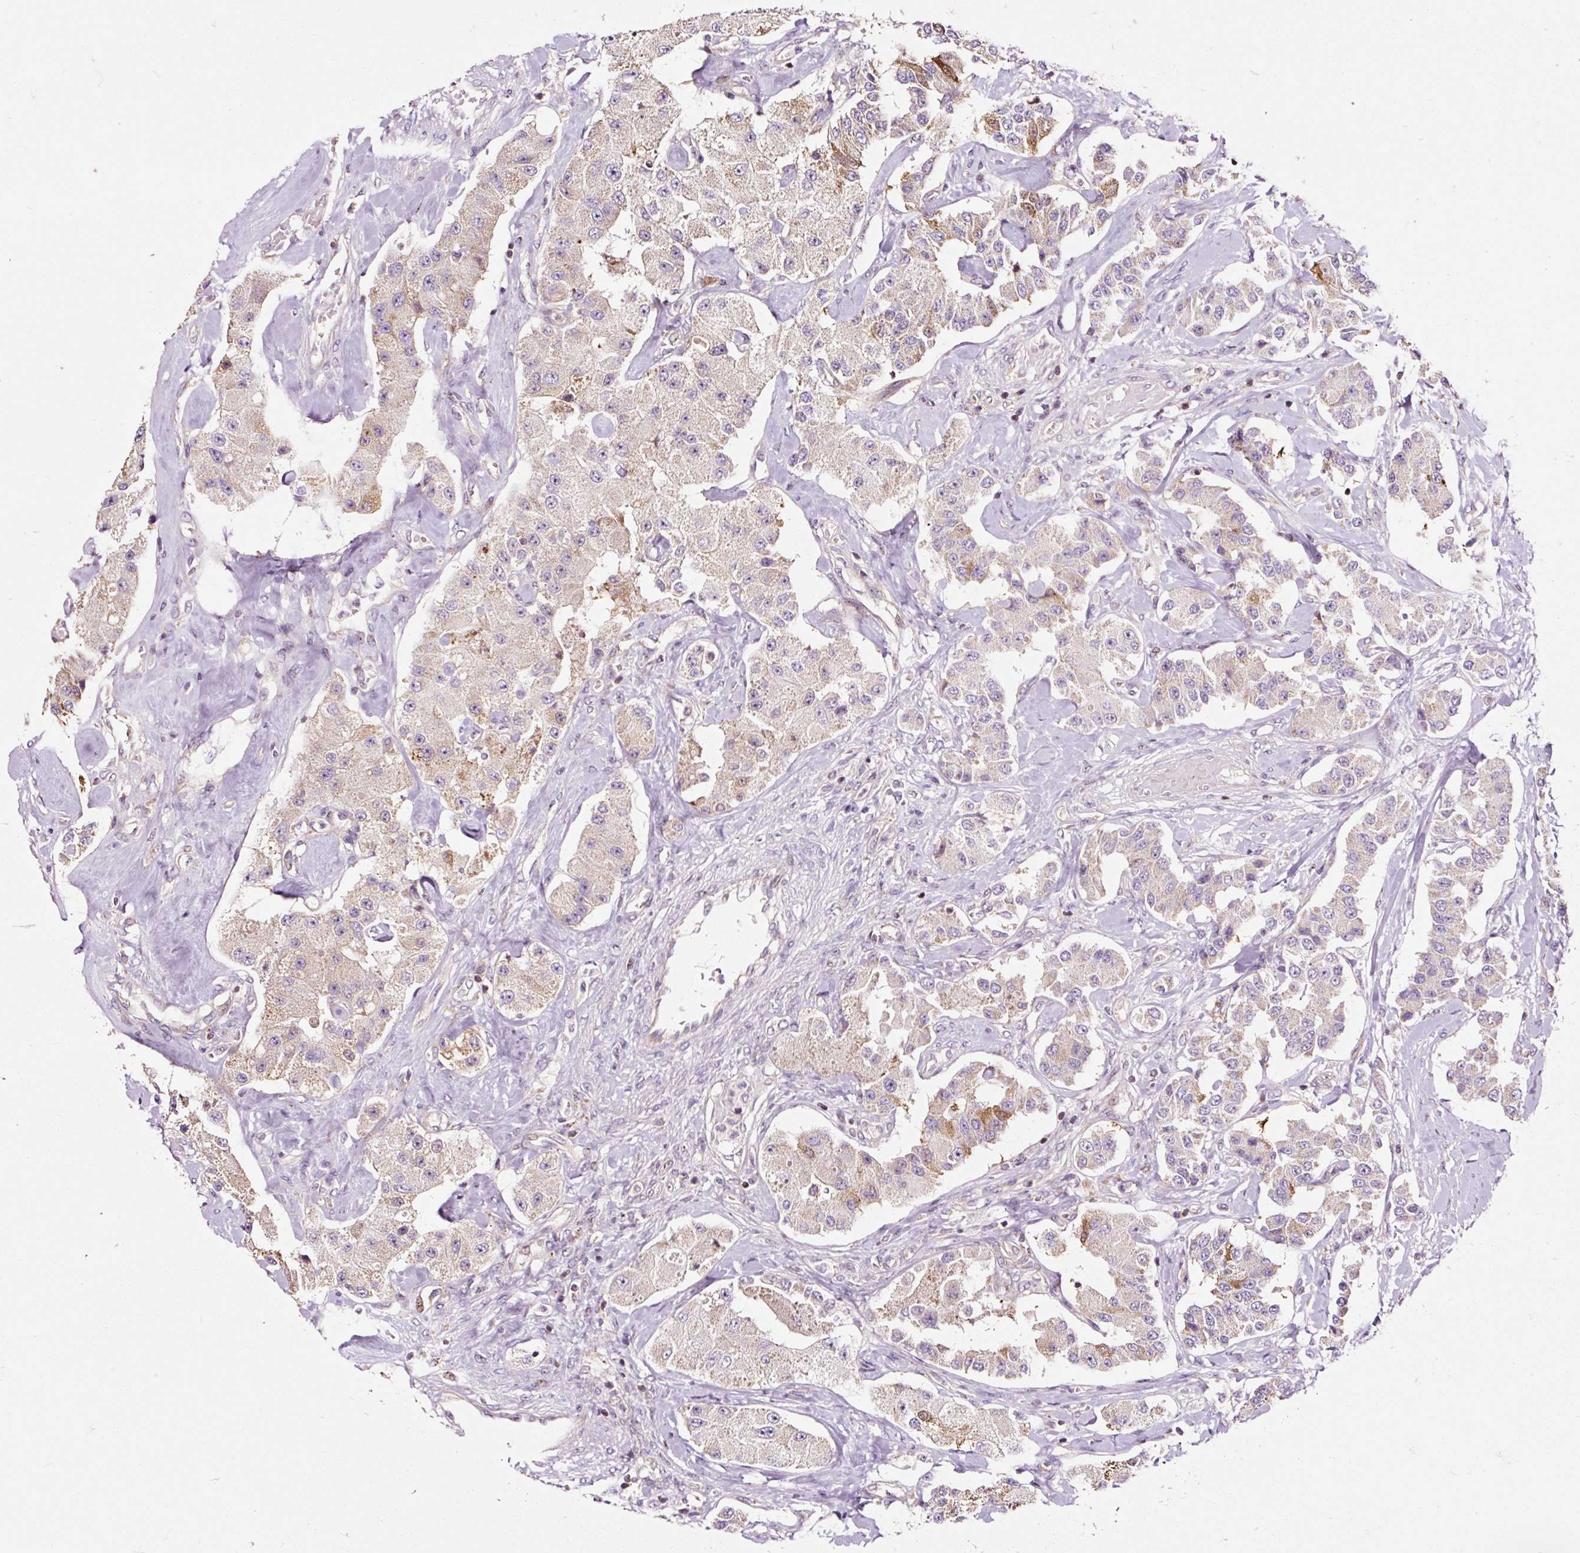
{"staining": {"intensity": "weak", "quantity": "25%-75%", "location": "cytoplasmic/membranous"}, "tissue": "carcinoid", "cell_type": "Tumor cells", "image_type": "cancer", "snomed": [{"axis": "morphology", "description": "Carcinoid, malignant, NOS"}, {"axis": "topography", "description": "Pancreas"}], "caption": "Brown immunohistochemical staining in human carcinoid (malignant) shows weak cytoplasmic/membranous expression in about 25%-75% of tumor cells.", "gene": "BOLA3", "patient": {"sex": "male", "age": 41}}